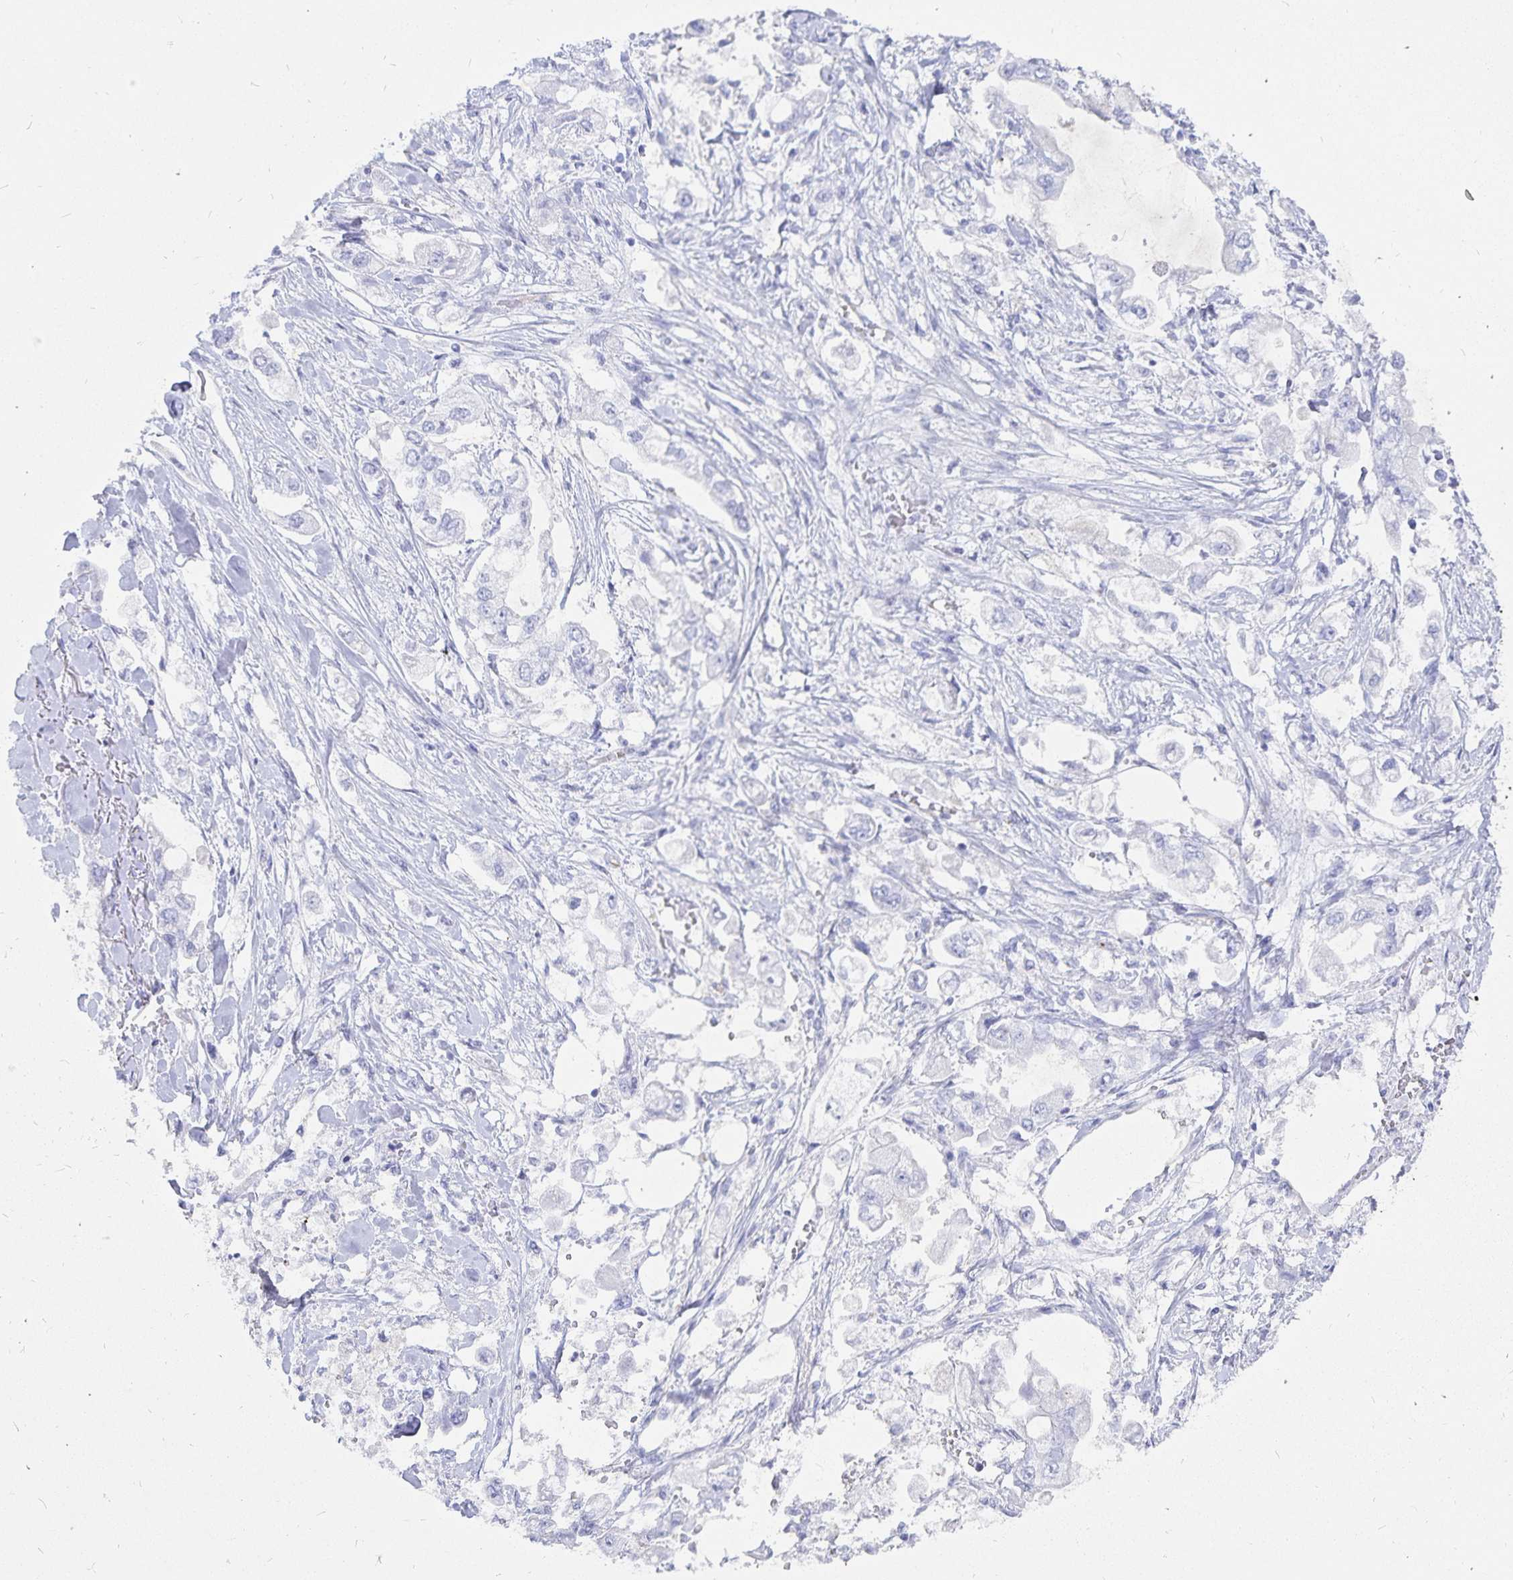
{"staining": {"intensity": "negative", "quantity": "none", "location": "none"}, "tissue": "stomach cancer", "cell_type": "Tumor cells", "image_type": "cancer", "snomed": [{"axis": "morphology", "description": "Adenocarcinoma, NOS"}, {"axis": "topography", "description": "Stomach"}], "caption": "Immunohistochemical staining of stomach adenocarcinoma demonstrates no significant positivity in tumor cells.", "gene": "INSL5", "patient": {"sex": "male", "age": 62}}